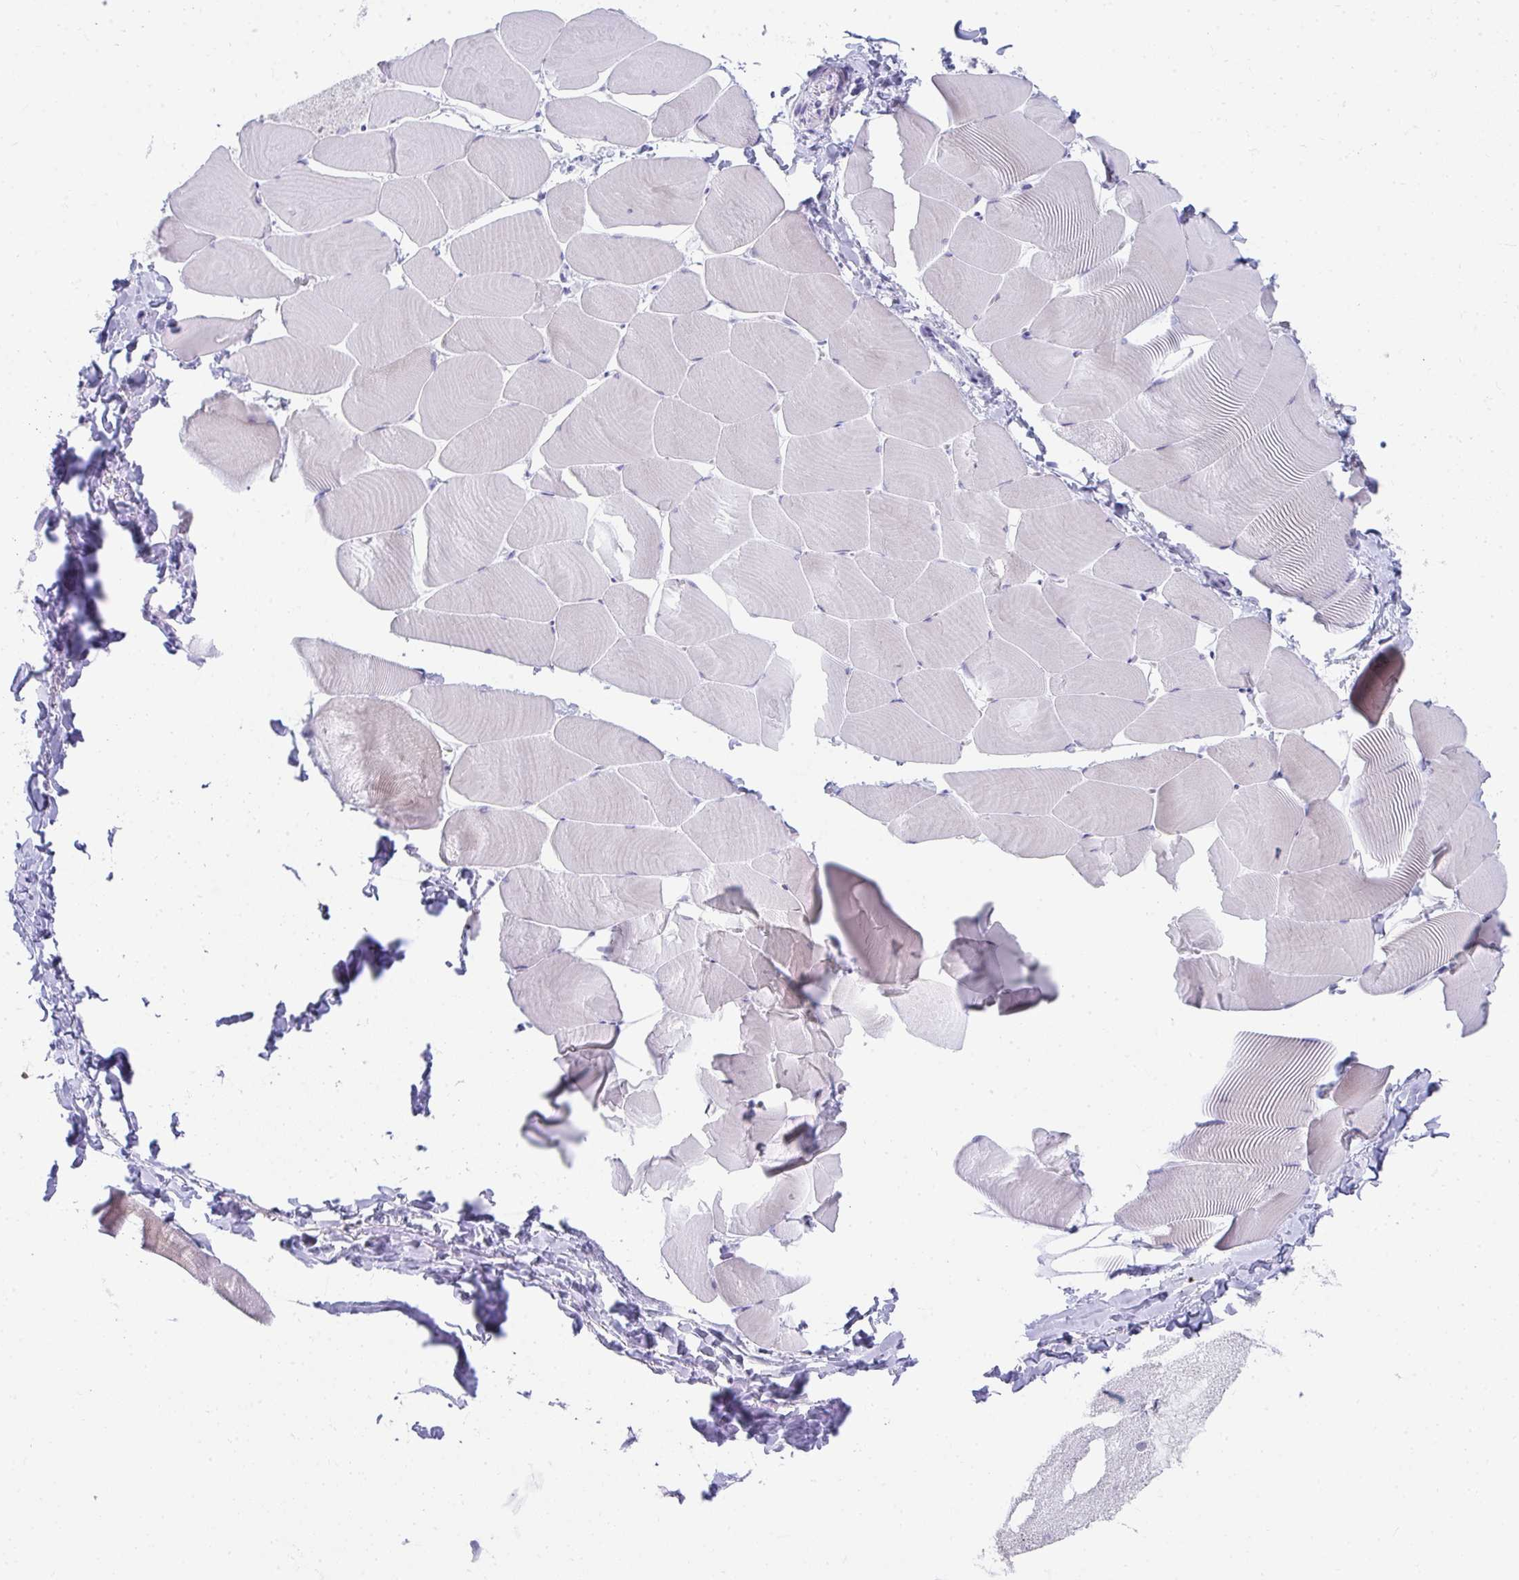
{"staining": {"intensity": "moderate", "quantity": "25%-75%", "location": "cytoplasmic/membranous"}, "tissue": "skeletal muscle", "cell_type": "Myocytes", "image_type": "normal", "snomed": [{"axis": "morphology", "description": "Normal tissue, NOS"}, {"axis": "topography", "description": "Skeletal muscle"}], "caption": "Immunohistochemistry of benign human skeletal muscle shows medium levels of moderate cytoplasmic/membranous positivity in about 25%-75% of myocytes.", "gene": "RLF", "patient": {"sex": "male", "age": 25}}